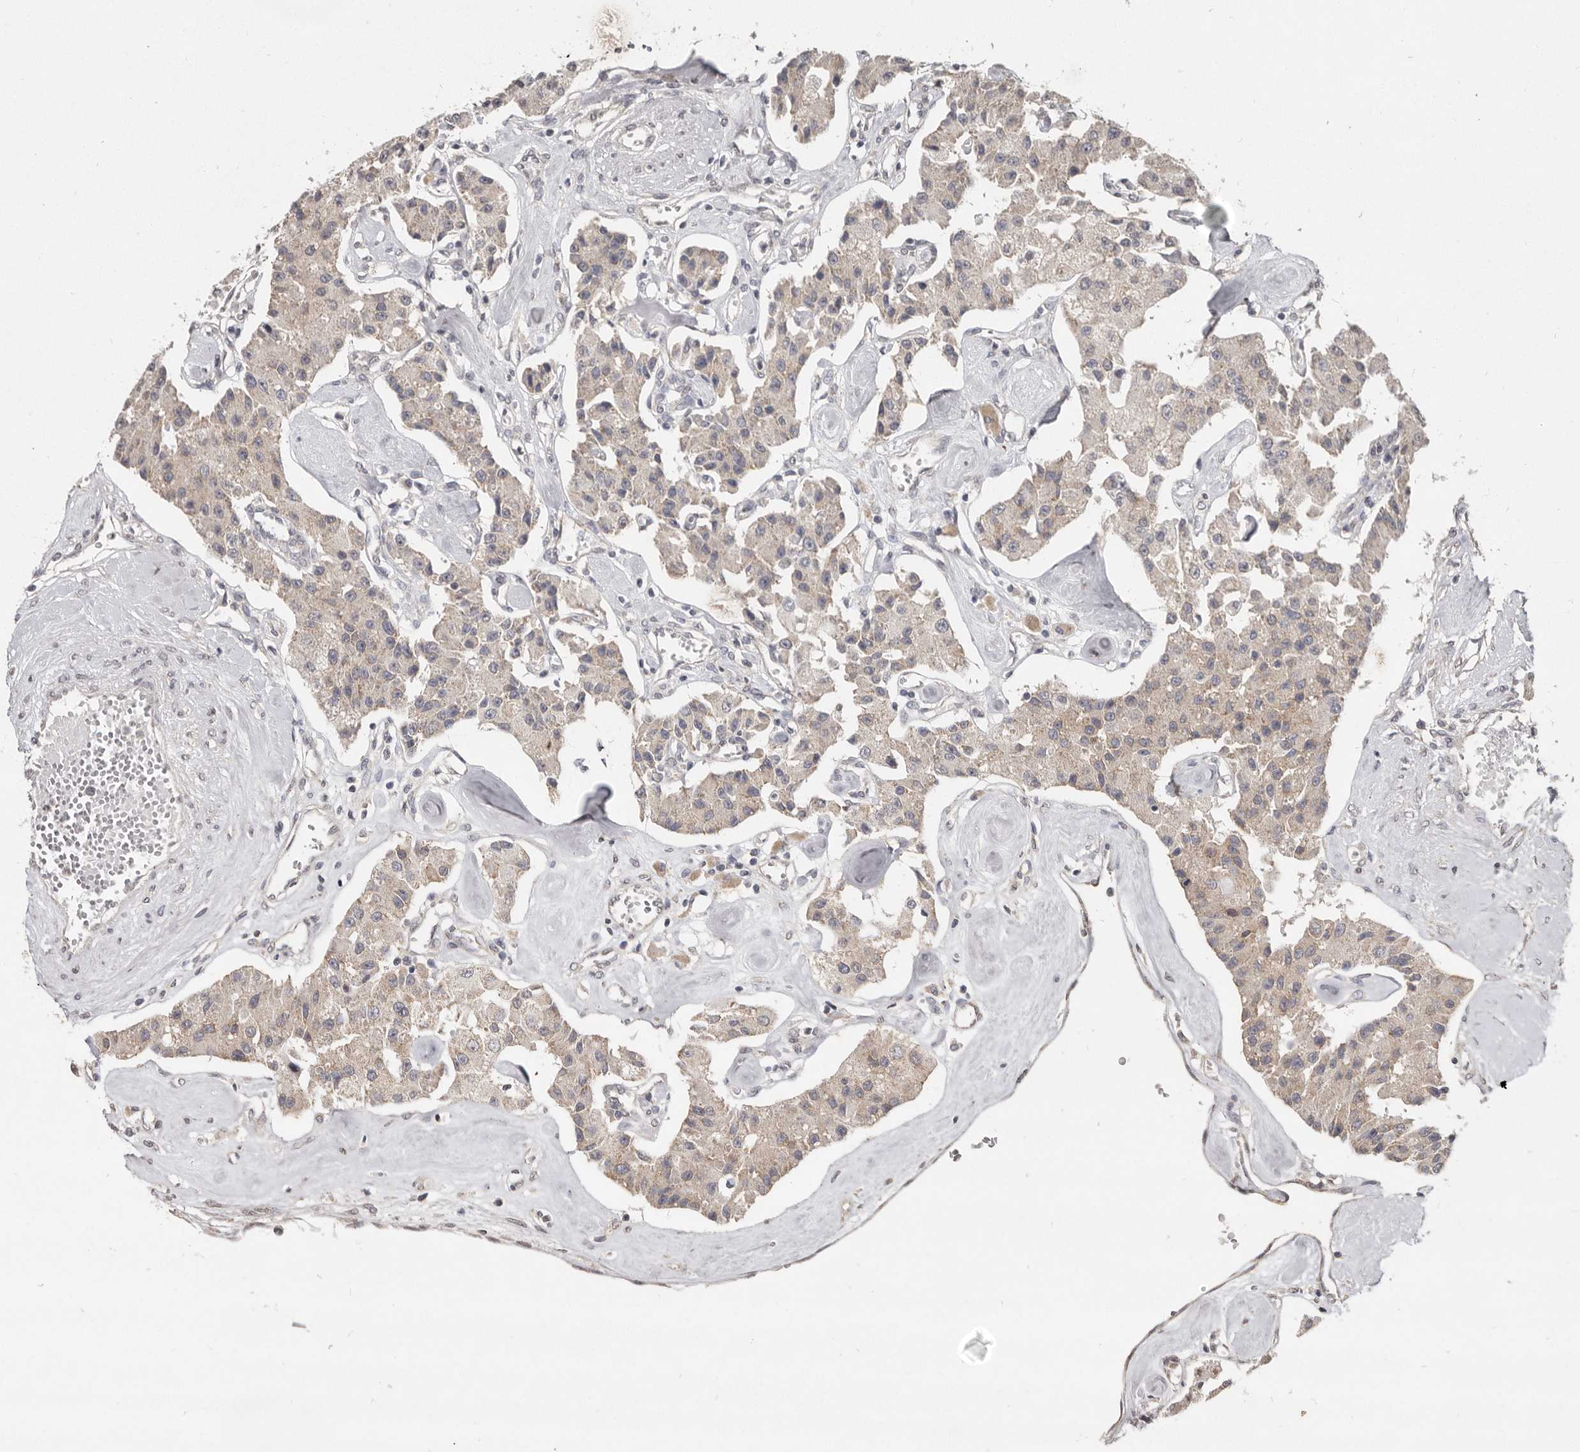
{"staining": {"intensity": "weak", "quantity": ">75%", "location": "cytoplasmic/membranous"}, "tissue": "carcinoid", "cell_type": "Tumor cells", "image_type": "cancer", "snomed": [{"axis": "morphology", "description": "Carcinoid, malignant, NOS"}, {"axis": "topography", "description": "Pancreas"}], "caption": "Tumor cells exhibit low levels of weak cytoplasmic/membranous staining in approximately >75% of cells in malignant carcinoid. The staining is performed using DAB (3,3'-diaminobenzidine) brown chromogen to label protein expression. The nuclei are counter-stained blue using hematoxylin.", "gene": "LINGO2", "patient": {"sex": "male", "age": 41}}